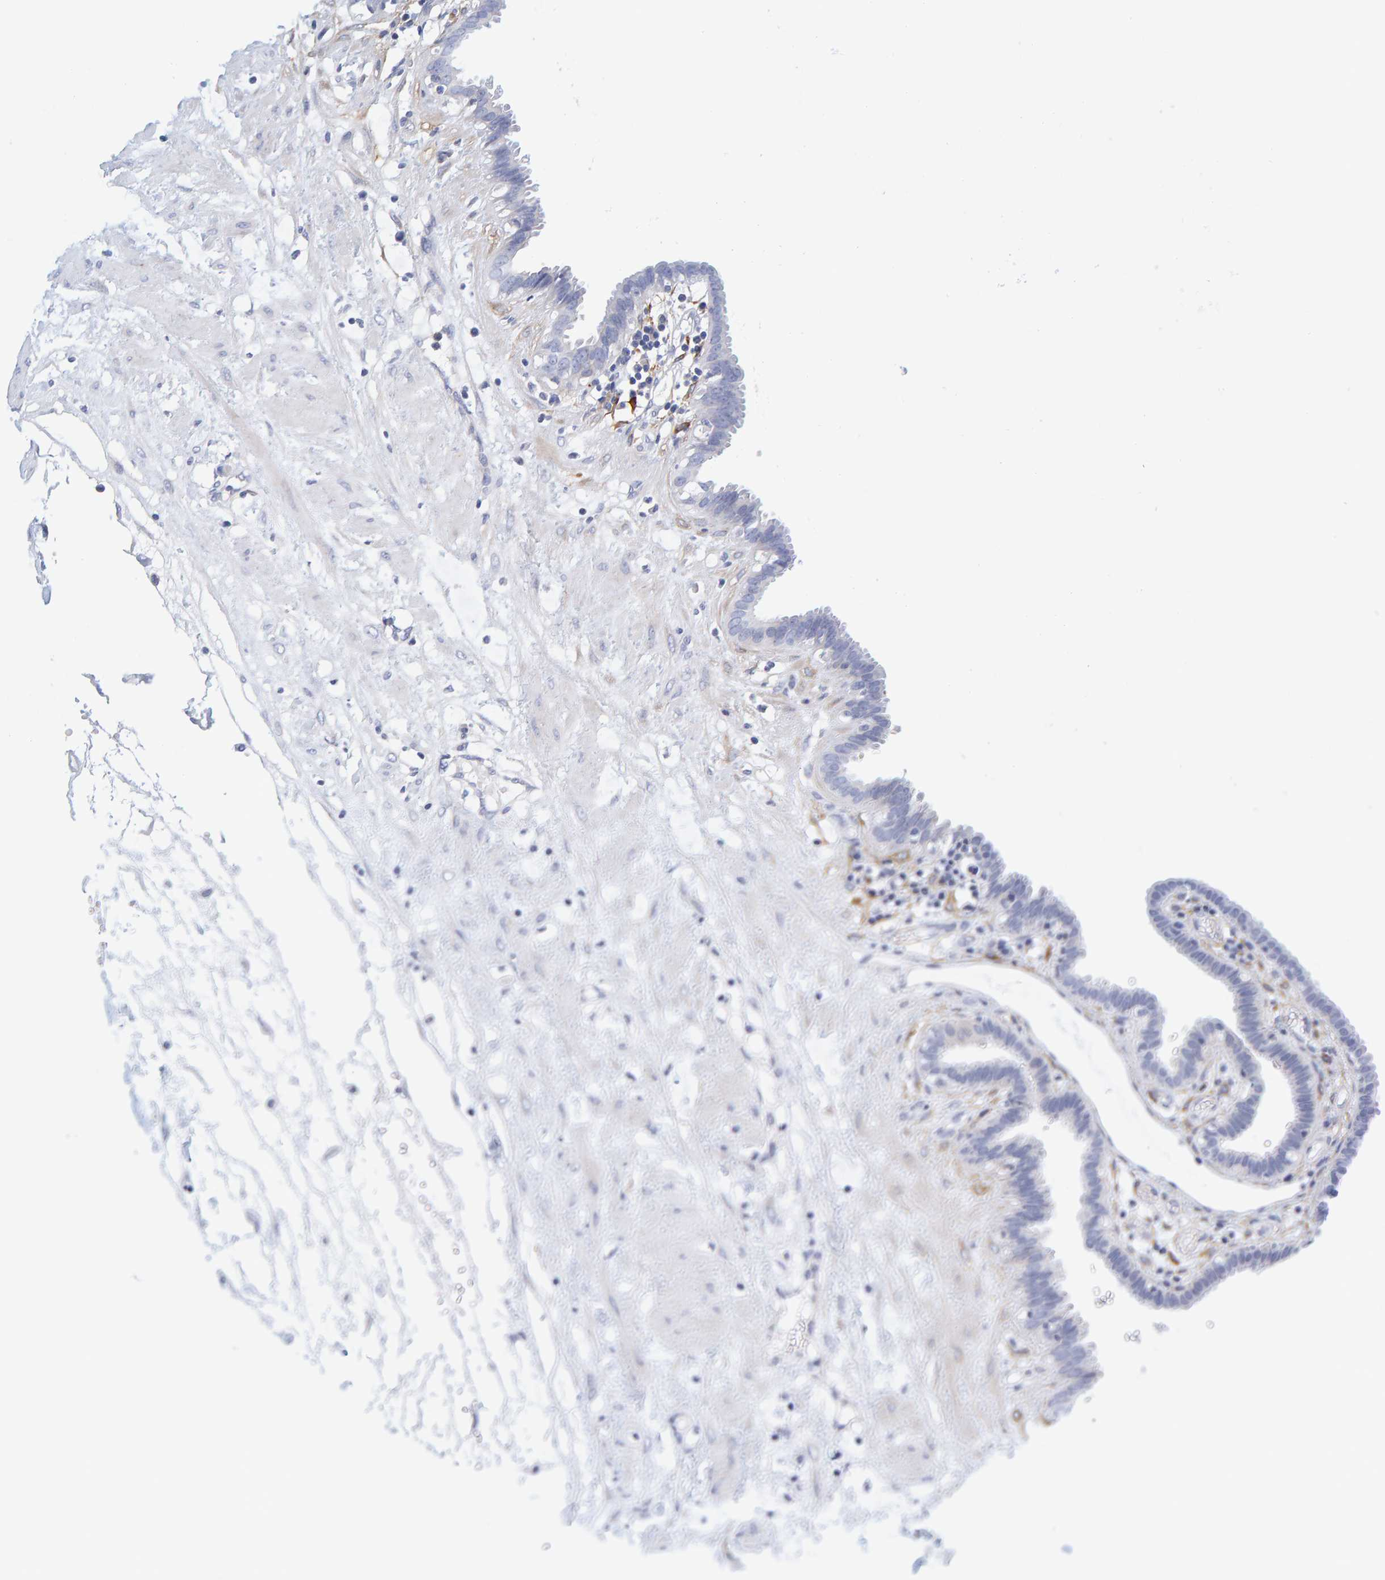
{"staining": {"intensity": "negative", "quantity": "none", "location": "none"}, "tissue": "fallopian tube", "cell_type": "Glandular cells", "image_type": "normal", "snomed": [{"axis": "morphology", "description": "Normal tissue, NOS"}, {"axis": "topography", "description": "Fallopian tube"}, {"axis": "topography", "description": "Placenta"}], "caption": "This is an immunohistochemistry (IHC) photomicrograph of unremarkable human fallopian tube. There is no expression in glandular cells.", "gene": "MOG", "patient": {"sex": "female", "age": 32}}